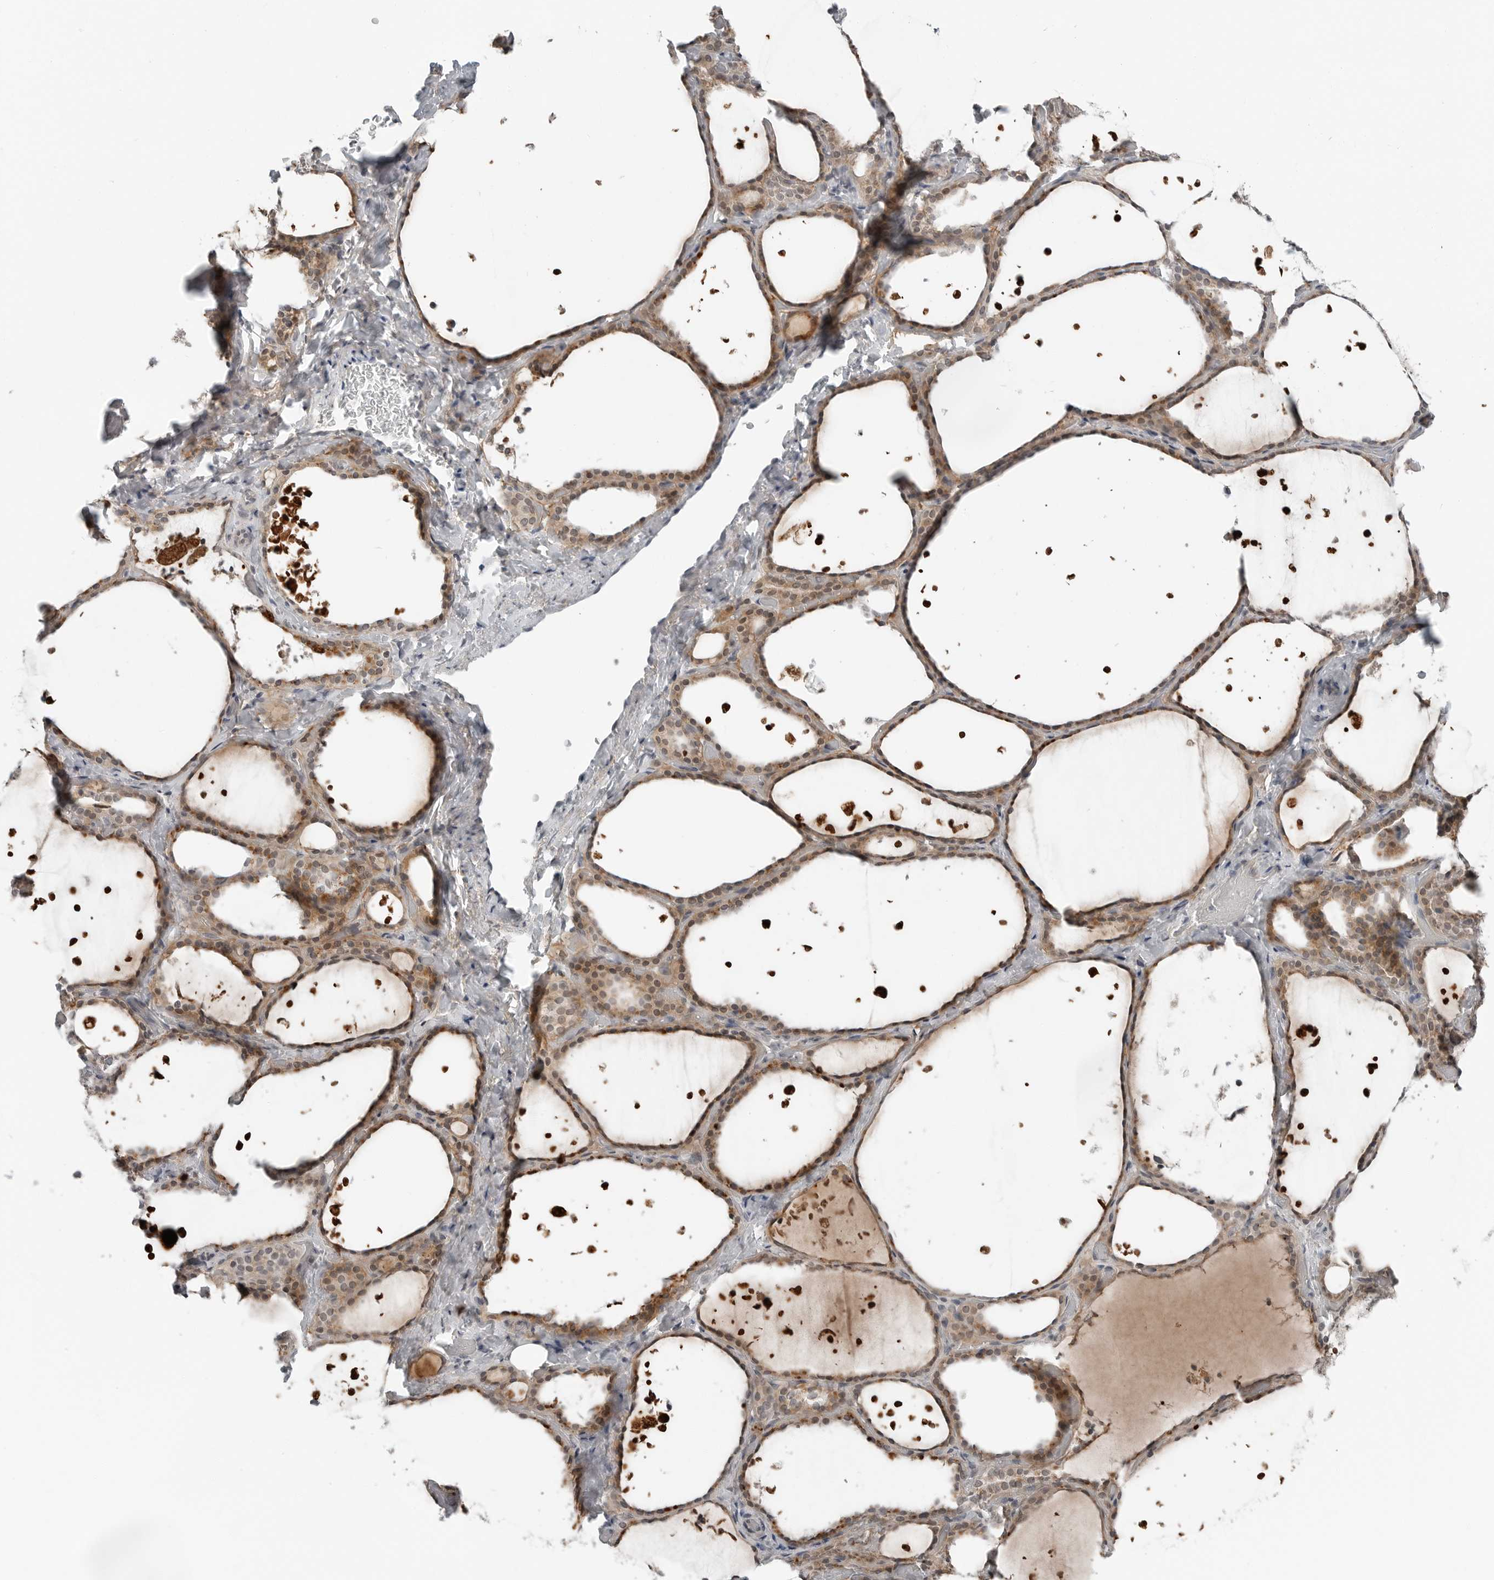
{"staining": {"intensity": "moderate", "quantity": ">75%", "location": "cytoplasmic/membranous,nuclear"}, "tissue": "thyroid gland", "cell_type": "Glandular cells", "image_type": "normal", "snomed": [{"axis": "morphology", "description": "Normal tissue, NOS"}, {"axis": "topography", "description": "Thyroid gland"}], "caption": "Immunohistochemistry (DAB) staining of unremarkable thyroid gland exhibits moderate cytoplasmic/membranous,nuclear protein expression in about >75% of glandular cells. (Stains: DAB (3,3'-diaminobenzidine) in brown, nuclei in blue, Microscopy: brightfield microscopy at high magnification).", "gene": "FCRLB", "patient": {"sex": "female", "age": 44}}